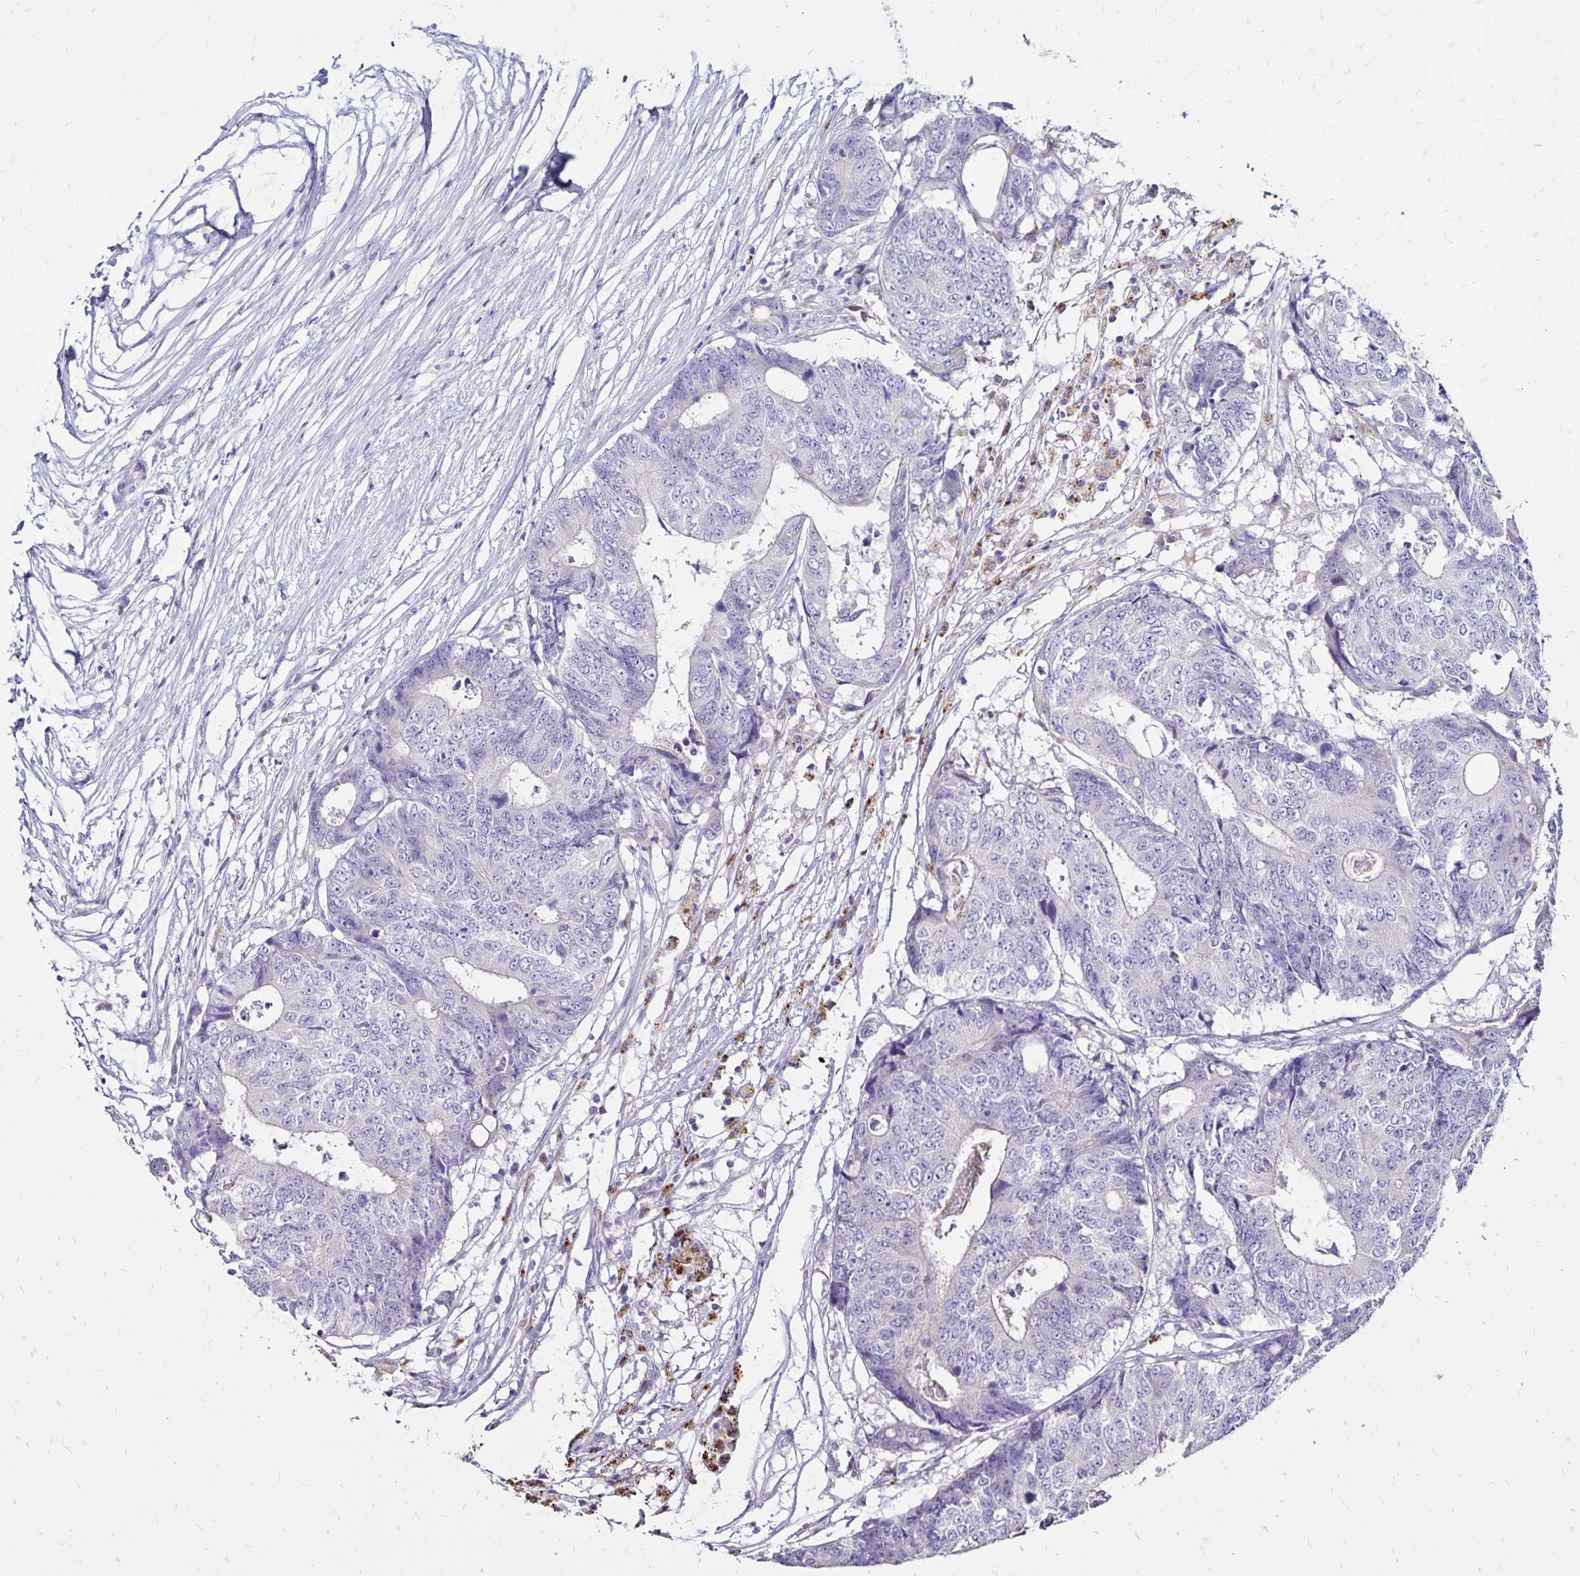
{"staining": {"intensity": "negative", "quantity": "none", "location": "none"}, "tissue": "colorectal cancer", "cell_type": "Tumor cells", "image_type": "cancer", "snomed": [{"axis": "morphology", "description": "Adenocarcinoma, NOS"}, {"axis": "topography", "description": "Colon"}], "caption": "A high-resolution image shows immunohistochemistry staining of colorectal cancer, which reveals no significant staining in tumor cells.", "gene": "EVPL", "patient": {"sex": "female", "age": 48}}